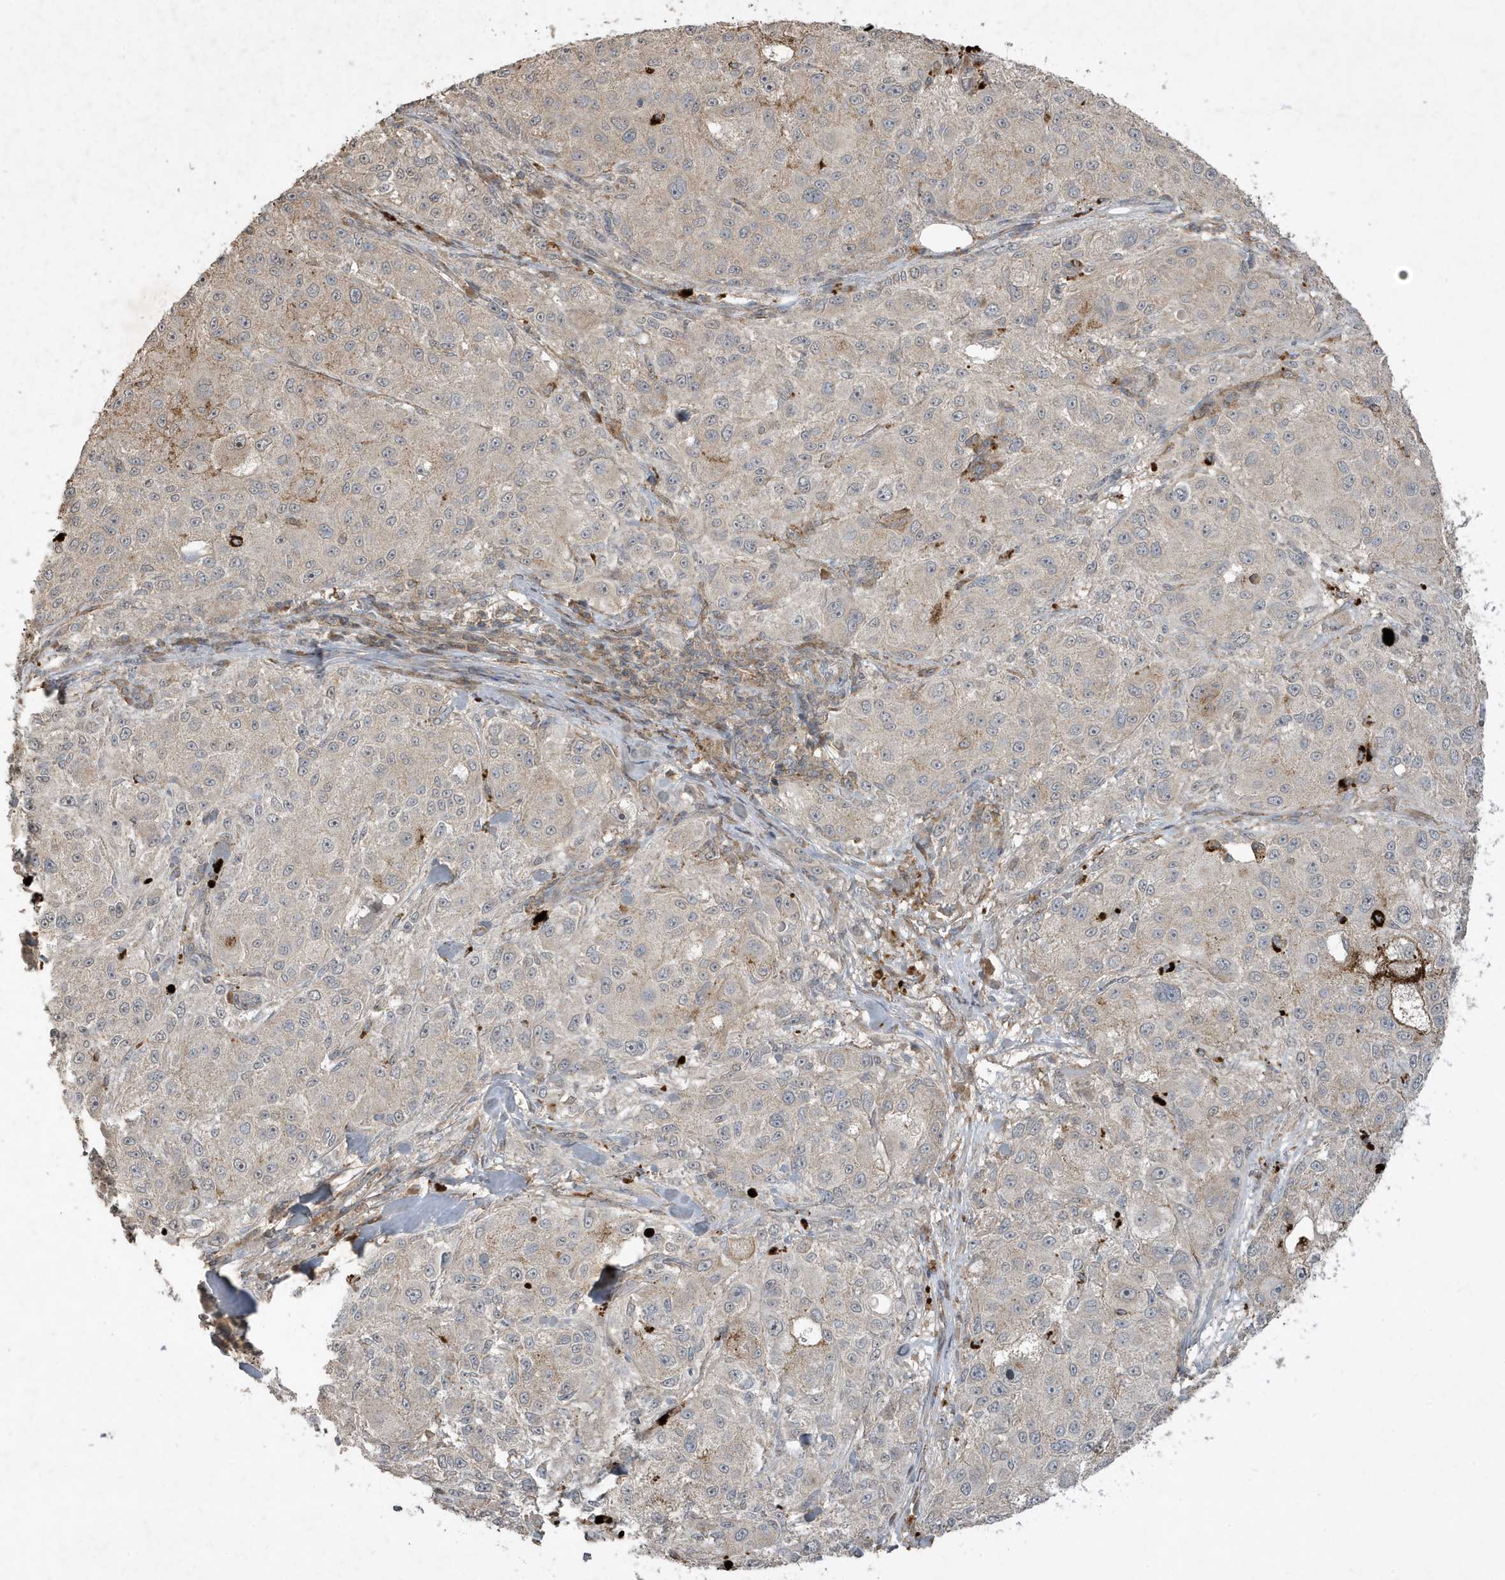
{"staining": {"intensity": "negative", "quantity": "none", "location": "none"}, "tissue": "melanoma", "cell_type": "Tumor cells", "image_type": "cancer", "snomed": [{"axis": "morphology", "description": "Necrosis, NOS"}, {"axis": "morphology", "description": "Malignant melanoma, NOS"}, {"axis": "topography", "description": "Skin"}], "caption": "Tumor cells show no significant protein staining in melanoma. Nuclei are stained in blue.", "gene": "PRRT3", "patient": {"sex": "female", "age": 87}}